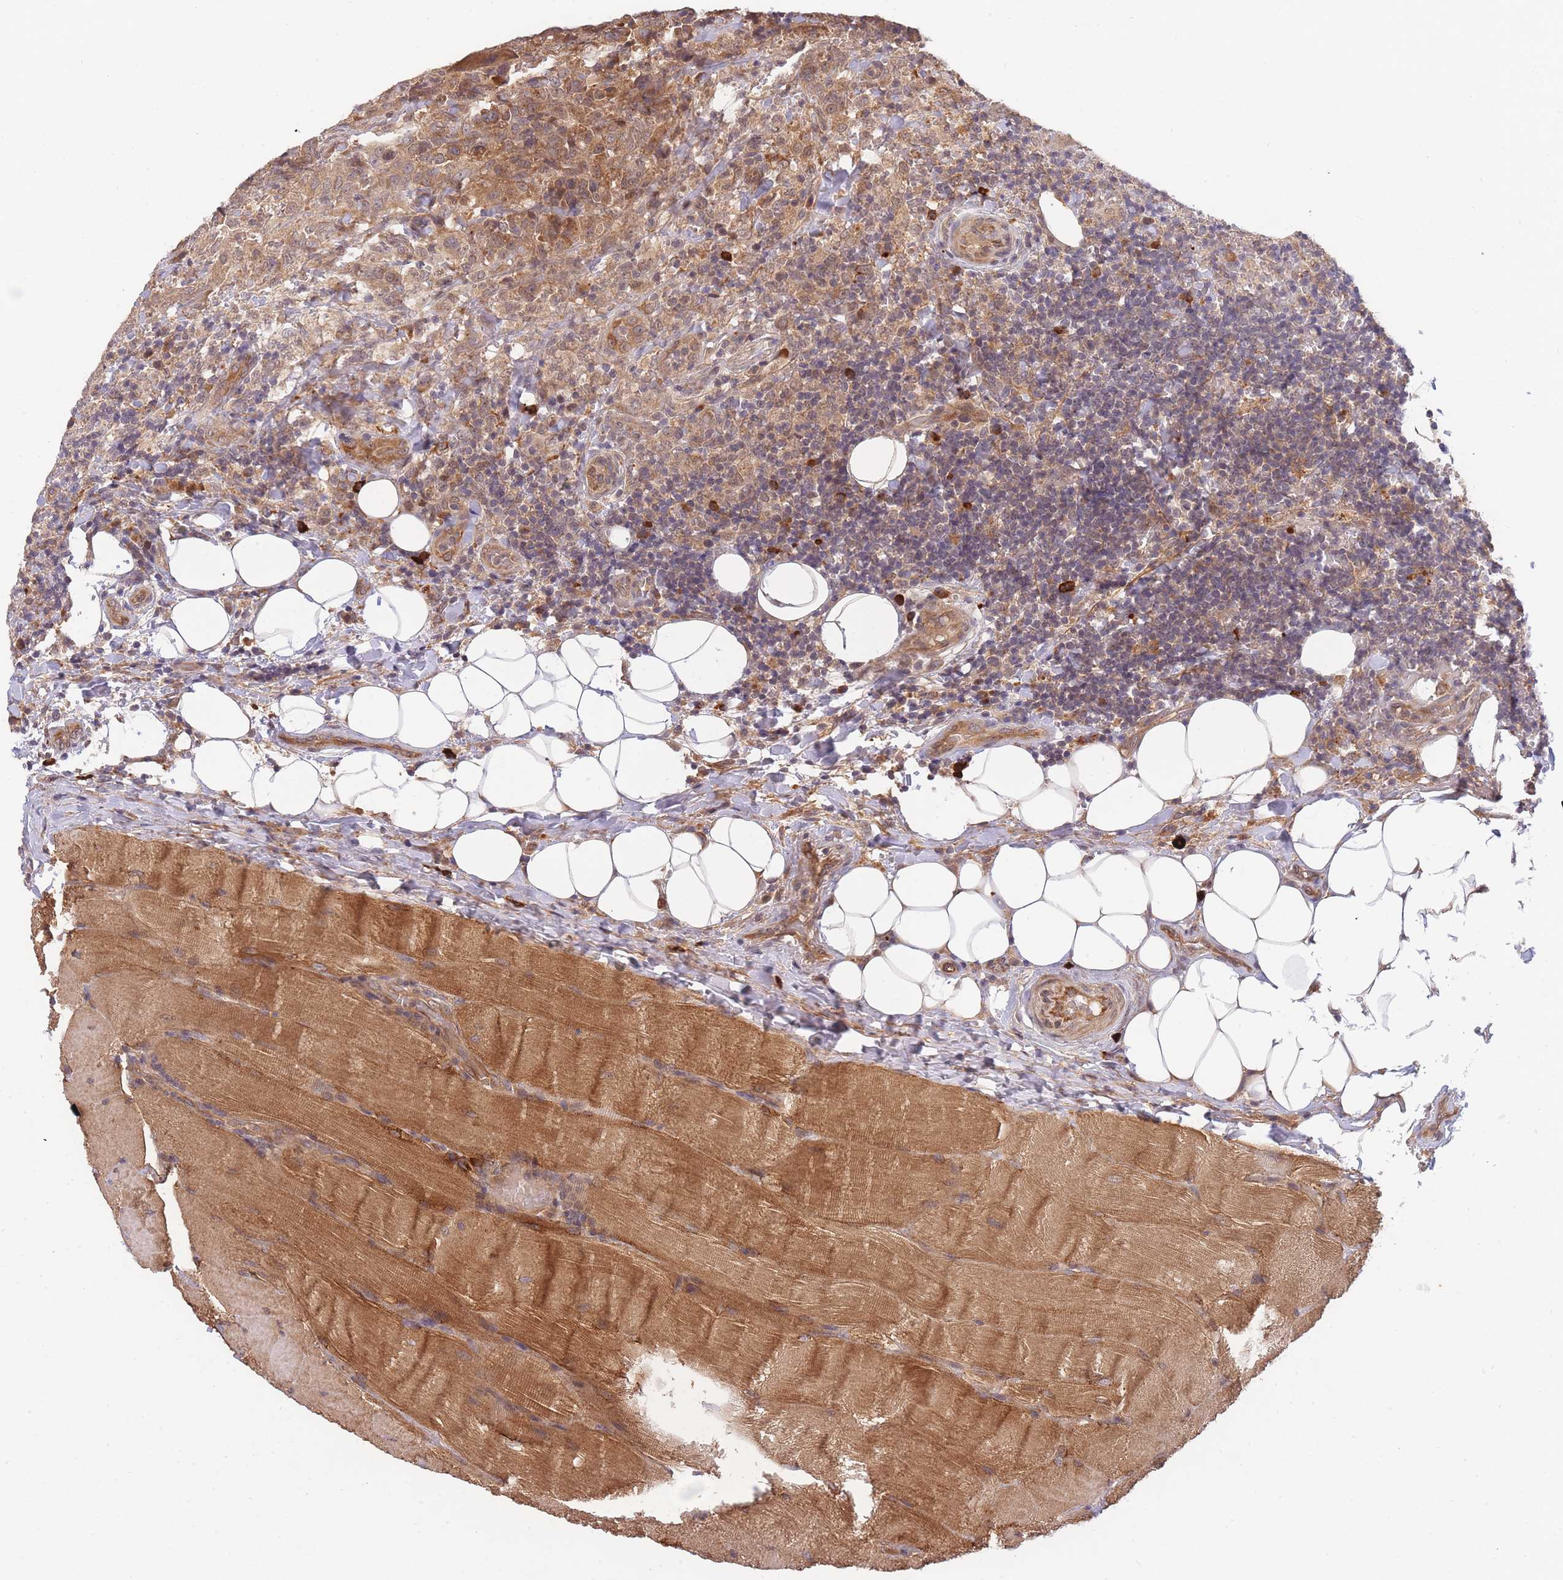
{"staining": {"intensity": "weak", "quantity": ">75%", "location": "cytoplasmic/membranous,nuclear"}, "tissue": "thyroid cancer", "cell_type": "Tumor cells", "image_type": "cancer", "snomed": [{"axis": "morphology", "description": "Papillary adenocarcinoma, NOS"}, {"axis": "topography", "description": "Thyroid gland"}], "caption": "Brown immunohistochemical staining in thyroid papillary adenocarcinoma displays weak cytoplasmic/membranous and nuclear positivity in approximately >75% of tumor cells. (IHC, brightfield microscopy, high magnification).", "gene": "SMC6", "patient": {"sex": "male", "age": 61}}